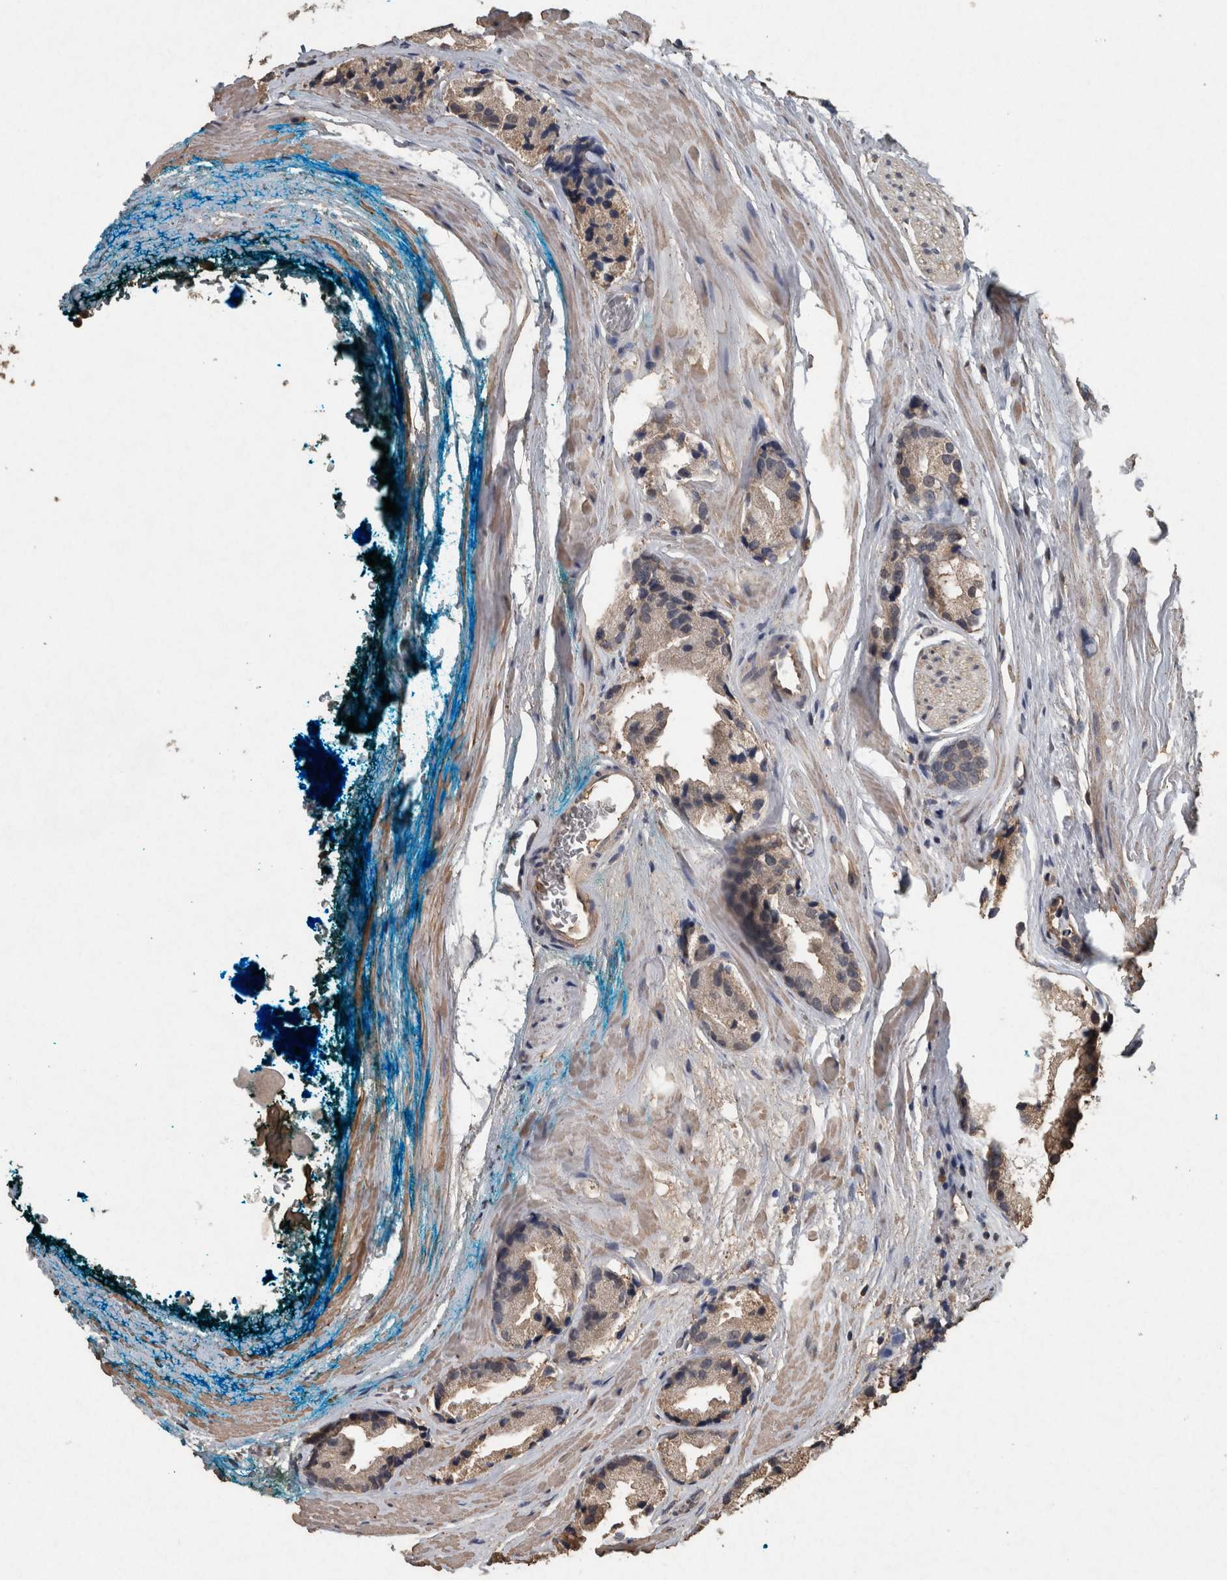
{"staining": {"intensity": "weak", "quantity": ">75%", "location": "cytoplasmic/membranous"}, "tissue": "prostate cancer", "cell_type": "Tumor cells", "image_type": "cancer", "snomed": [{"axis": "morphology", "description": "Adenocarcinoma, High grade"}, {"axis": "topography", "description": "Prostate"}], "caption": "The image exhibits a brown stain indicating the presence of a protein in the cytoplasmic/membranous of tumor cells in prostate high-grade adenocarcinoma. The protein of interest is shown in brown color, while the nuclei are stained blue.", "gene": "FGFRL1", "patient": {"sex": "male", "age": 63}}